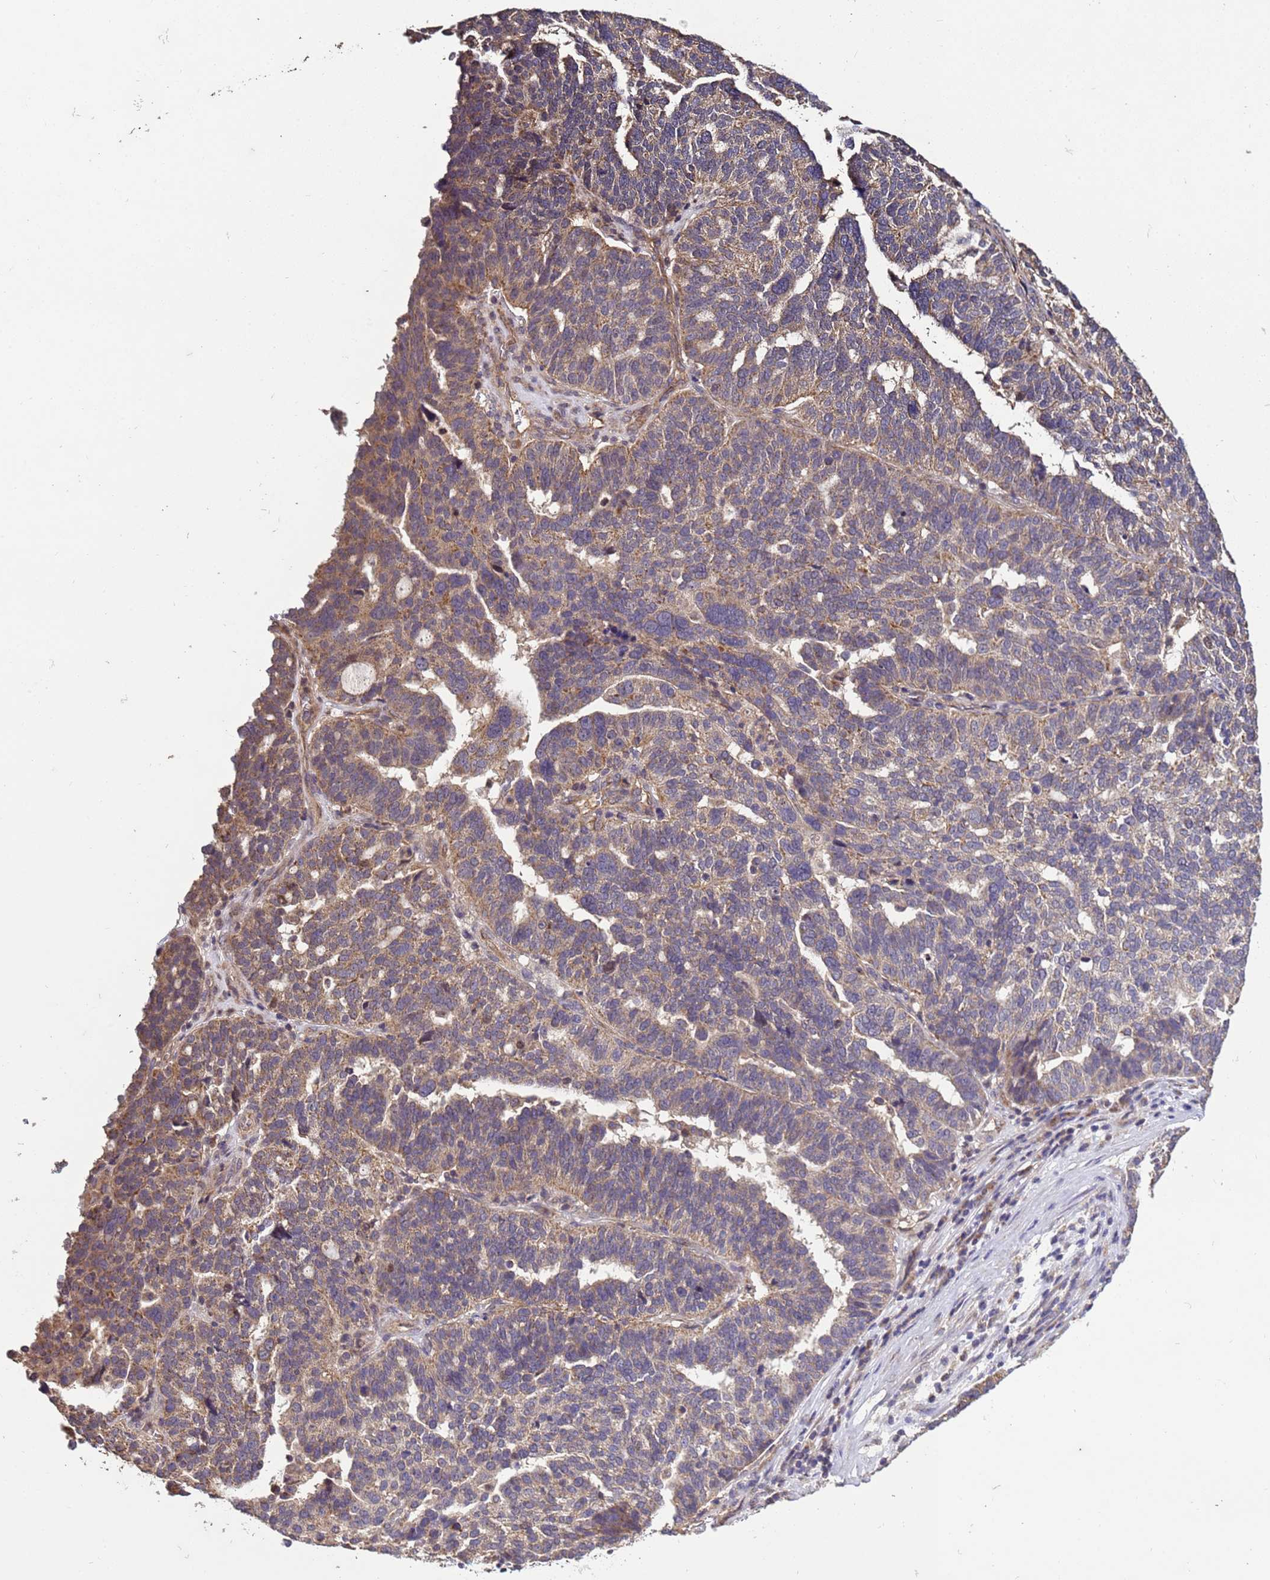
{"staining": {"intensity": "moderate", "quantity": "25%-75%", "location": "cytoplasmic/membranous"}, "tissue": "ovarian cancer", "cell_type": "Tumor cells", "image_type": "cancer", "snomed": [{"axis": "morphology", "description": "Cystadenocarcinoma, serous, NOS"}, {"axis": "topography", "description": "Ovary"}], "caption": "This image exhibits ovarian cancer (serous cystadenocarcinoma) stained with immunohistochemistry (IHC) to label a protein in brown. The cytoplasmic/membranous of tumor cells show moderate positivity for the protein. Nuclei are counter-stained blue.", "gene": "P2RX7", "patient": {"sex": "female", "age": 59}}